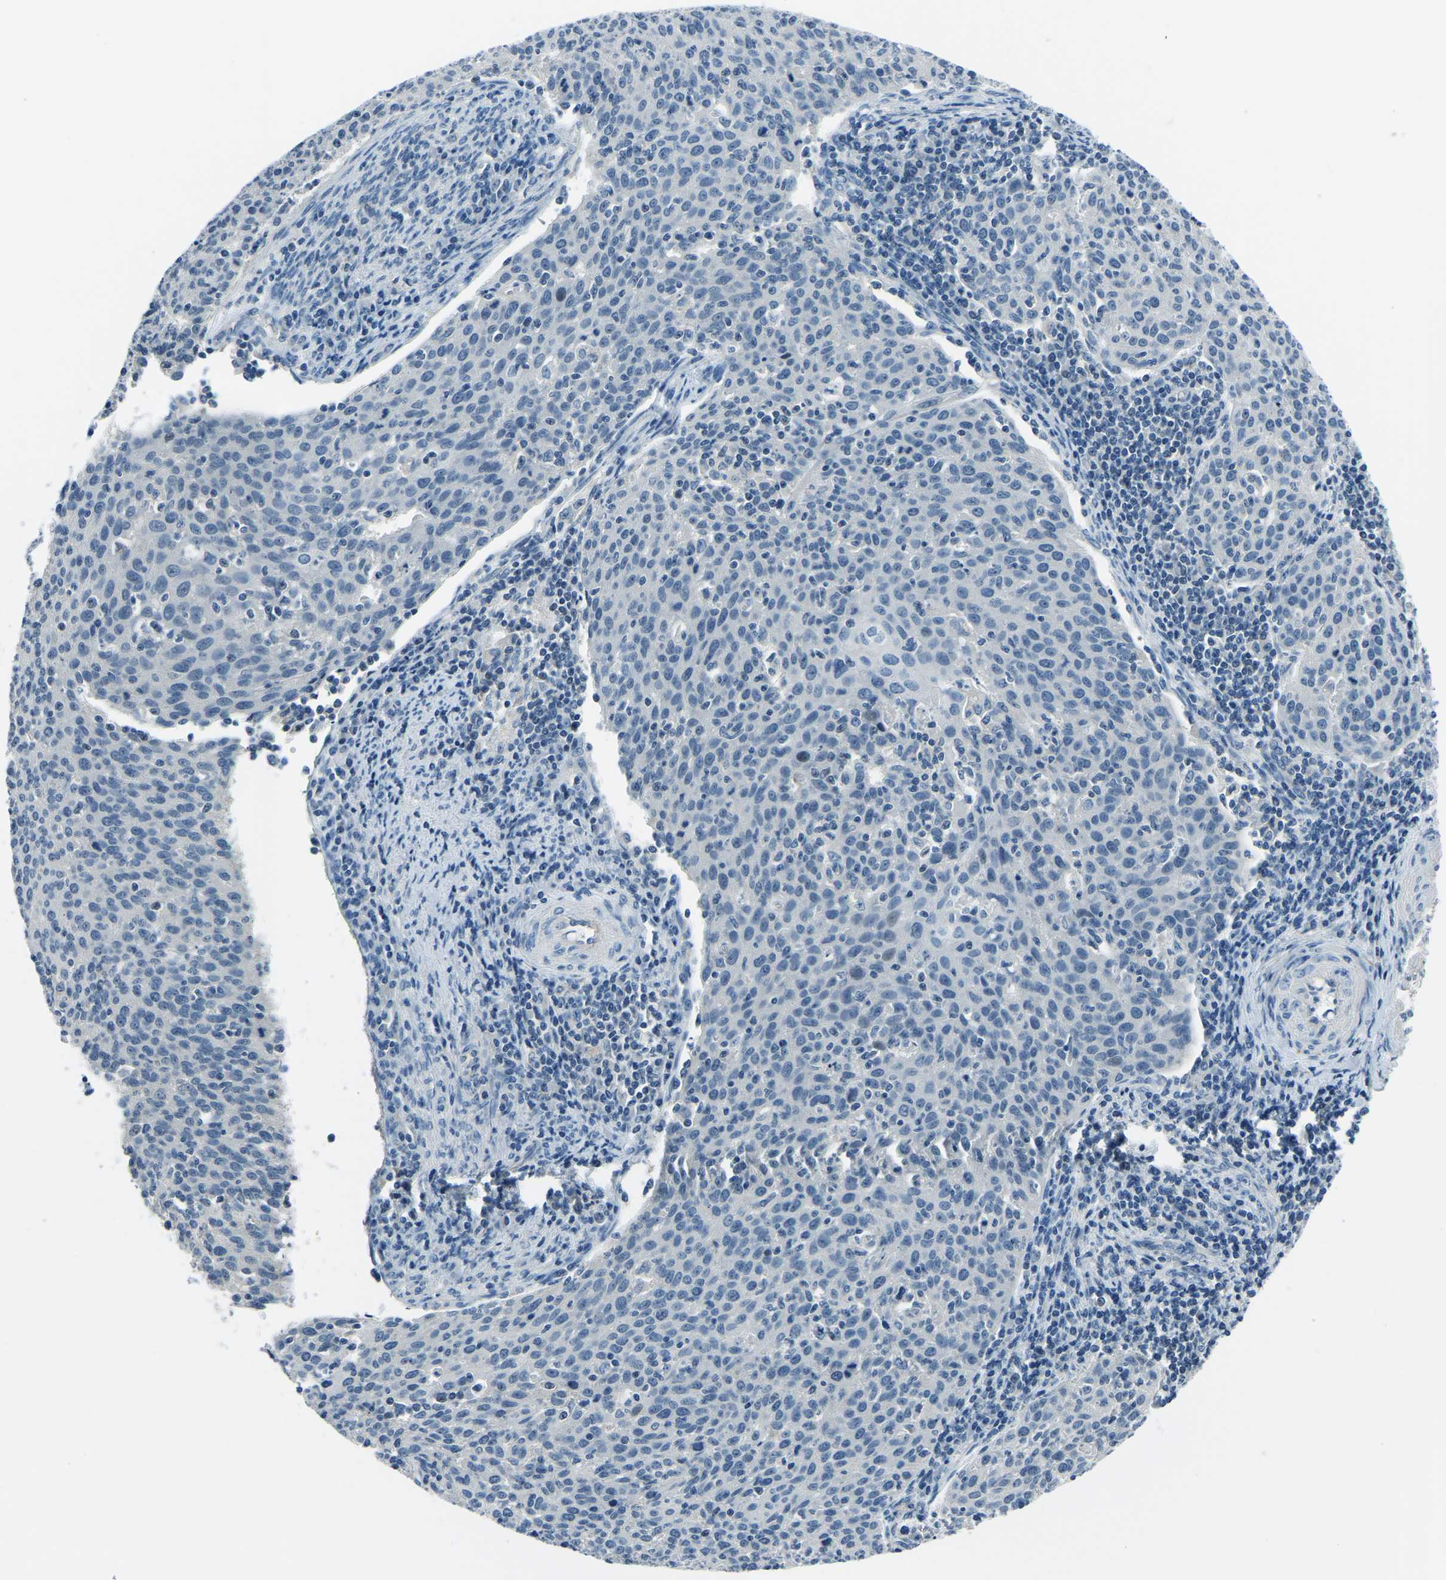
{"staining": {"intensity": "negative", "quantity": "none", "location": "none"}, "tissue": "cervical cancer", "cell_type": "Tumor cells", "image_type": "cancer", "snomed": [{"axis": "morphology", "description": "Squamous cell carcinoma, NOS"}, {"axis": "topography", "description": "Cervix"}], "caption": "Human cervical cancer (squamous cell carcinoma) stained for a protein using immunohistochemistry exhibits no positivity in tumor cells.", "gene": "RRP1", "patient": {"sex": "female", "age": 38}}